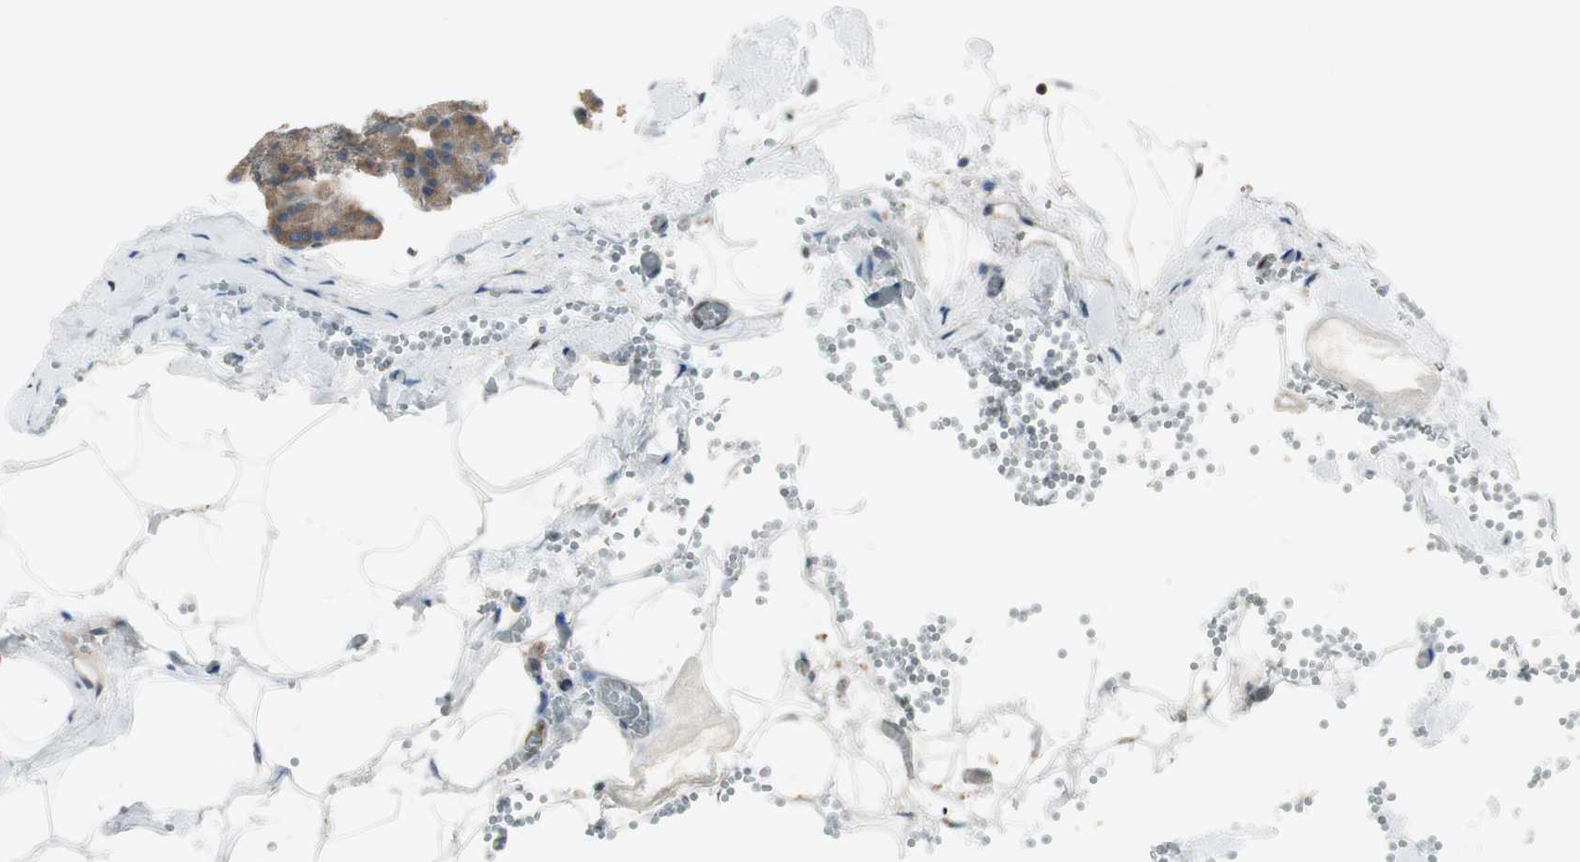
{"staining": {"intensity": "moderate", "quantity": ">75%", "location": "cytoplasmic/membranous"}, "tissue": "pancreas", "cell_type": "Exocrine glandular cells", "image_type": "normal", "snomed": [{"axis": "morphology", "description": "Normal tissue, NOS"}, {"axis": "topography", "description": "Pancreas"}], "caption": "High-magnification brightfield microscopy of normal pancreas stained with DAB (brown) and counterstained with hematoxylin (blue). exocrine glandular cells exhibit moderate cytoplasmic/membranous positivity is identified in about>75% of cells.", "gene": "NCK1", "patient": {"sex": "female", "age": 35}}